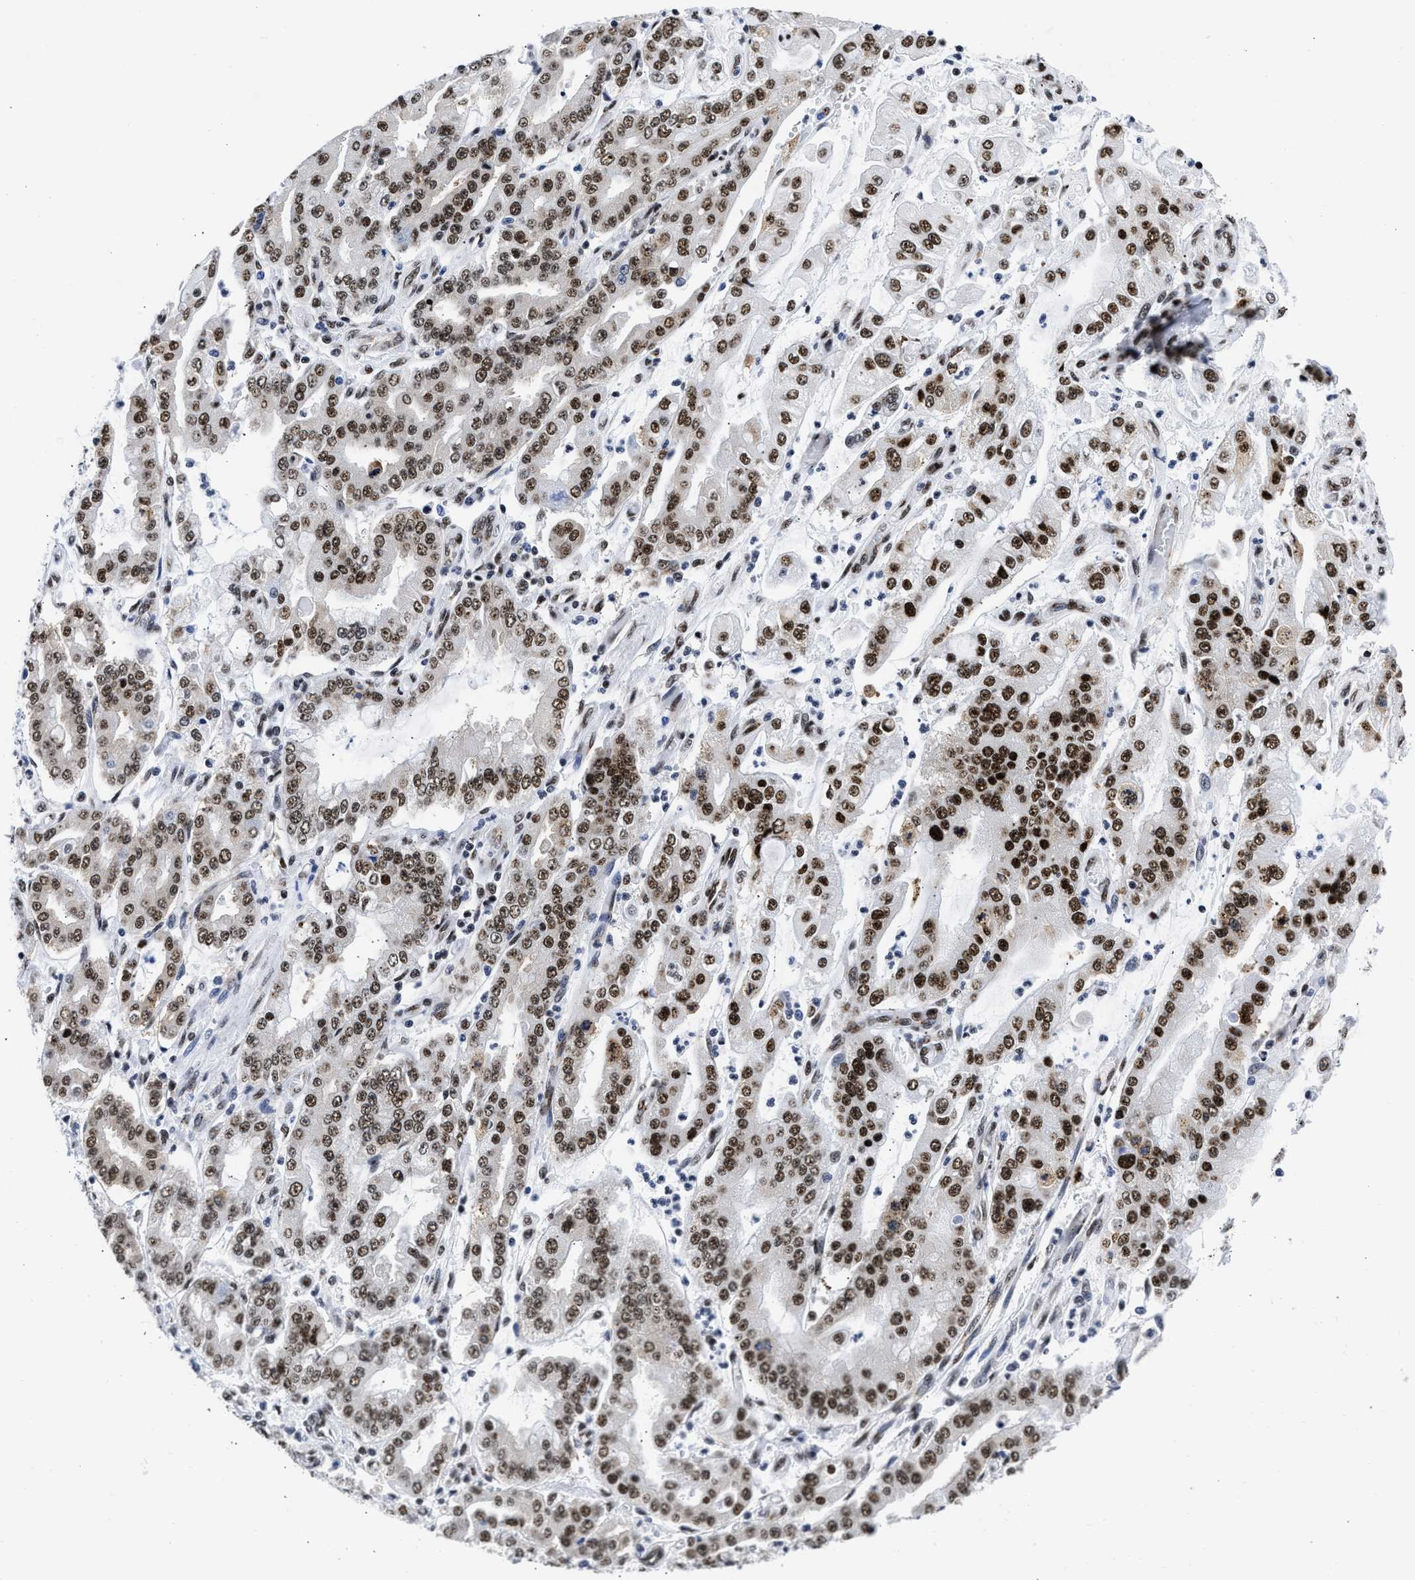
{"staining": {"intensity": "moderate", "quantity": ">75%", "location": "nuclear"}, "tissue": "stomach cancer", "cell_type": "Tumor cells", "image_type": "cancer", "snomed": [{"axis": "morphology", "description": "Adenocarcinoma, NOS"}, {"axis": "topography", "description": "Stomach"}], "caption": "Stomach cancer (adenocarcinoma) was stained to show a protein in brown. There is medium levels of moderate nuclear positivity in approximately >75% of tumor cells.", "gene": "RBM8A", "patient": {"sex": "male", "age": 76}}